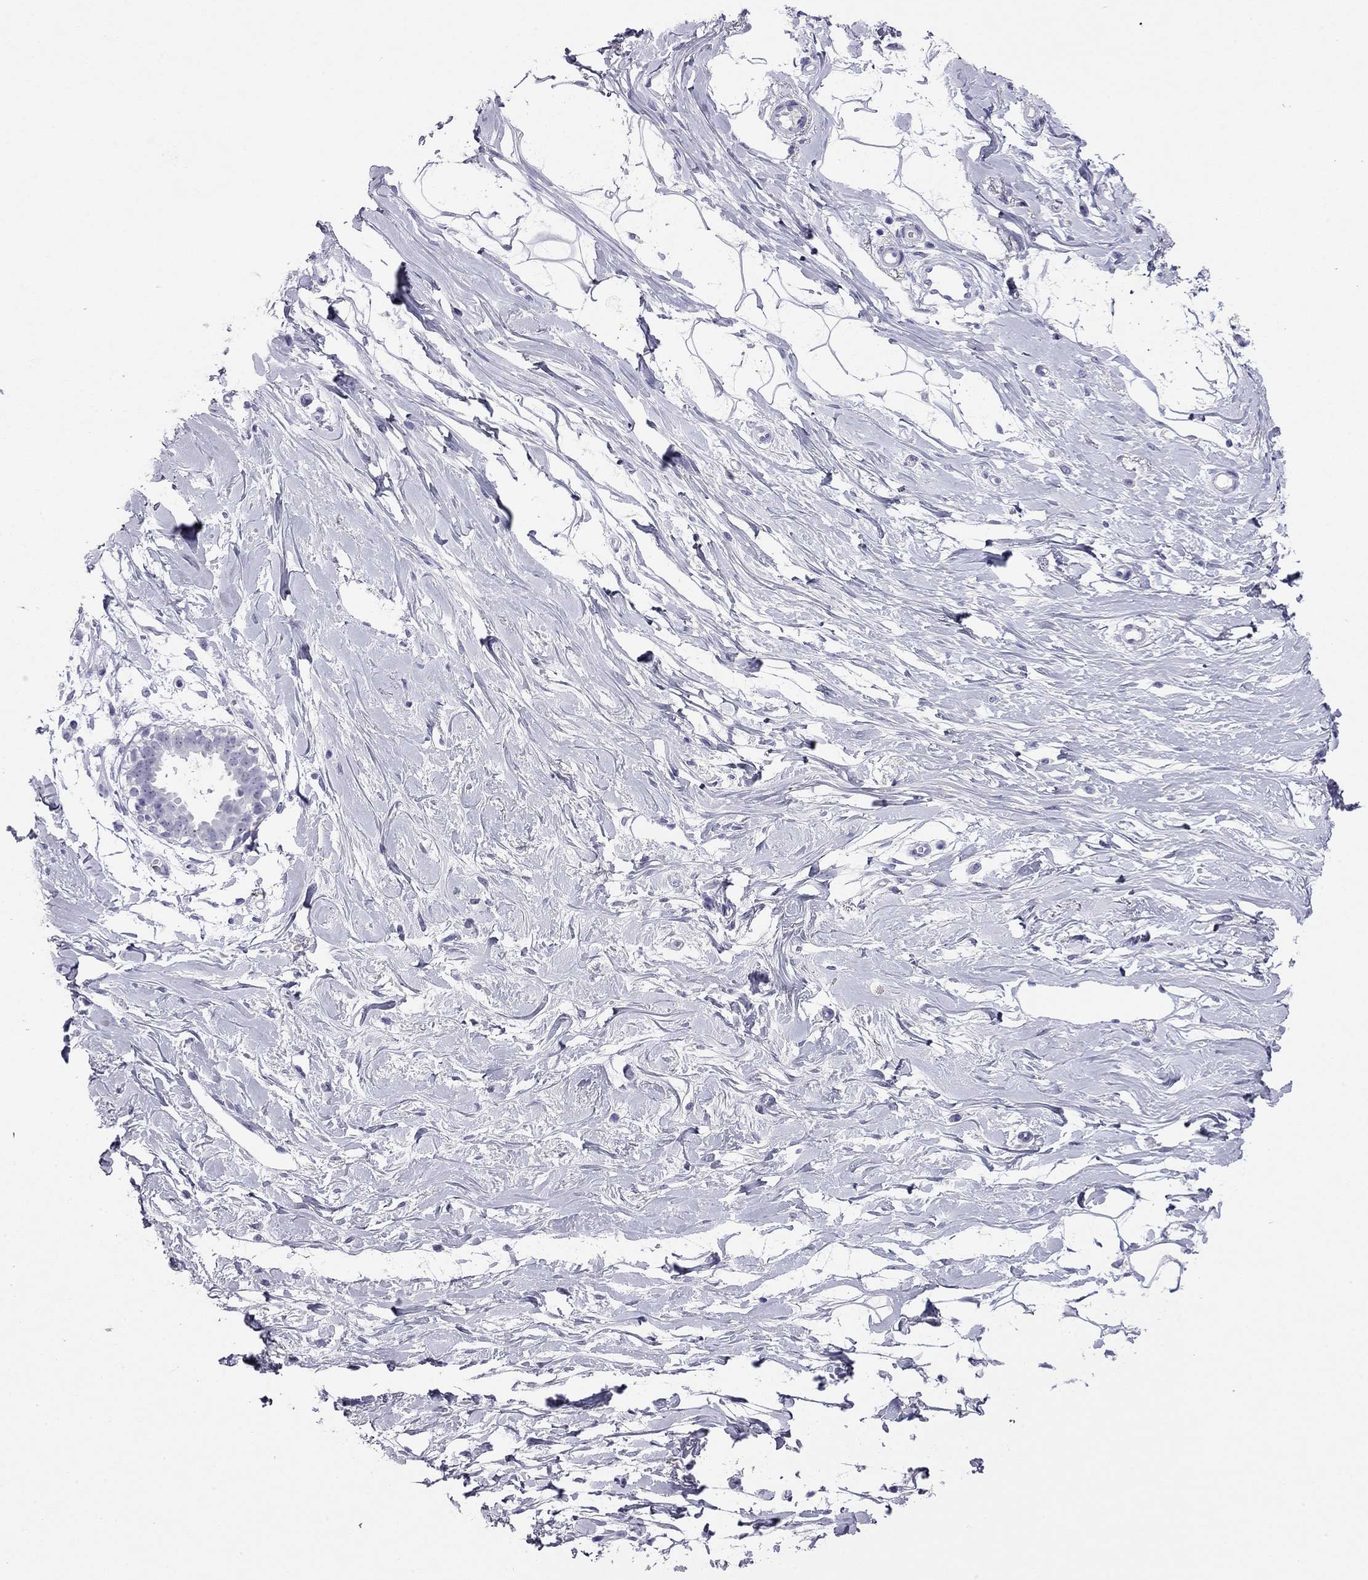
{"staining": {"intensity": "negative", "quantity": "none", "location": "none"}, "tissue": "breast", "cell_type": "Adipocytes", "image_type": "normal", "snomed": [{"axis": "morphology", "description": "Normal tissue, NOS"}, {"axis": "topography", "description": "Breast"}], "caption": "Immunohistochemical staining of normal breast displays no significant expression in adipocytes.", "gene": "ODF4", "patient": {"sex": "female", "age": 49}}